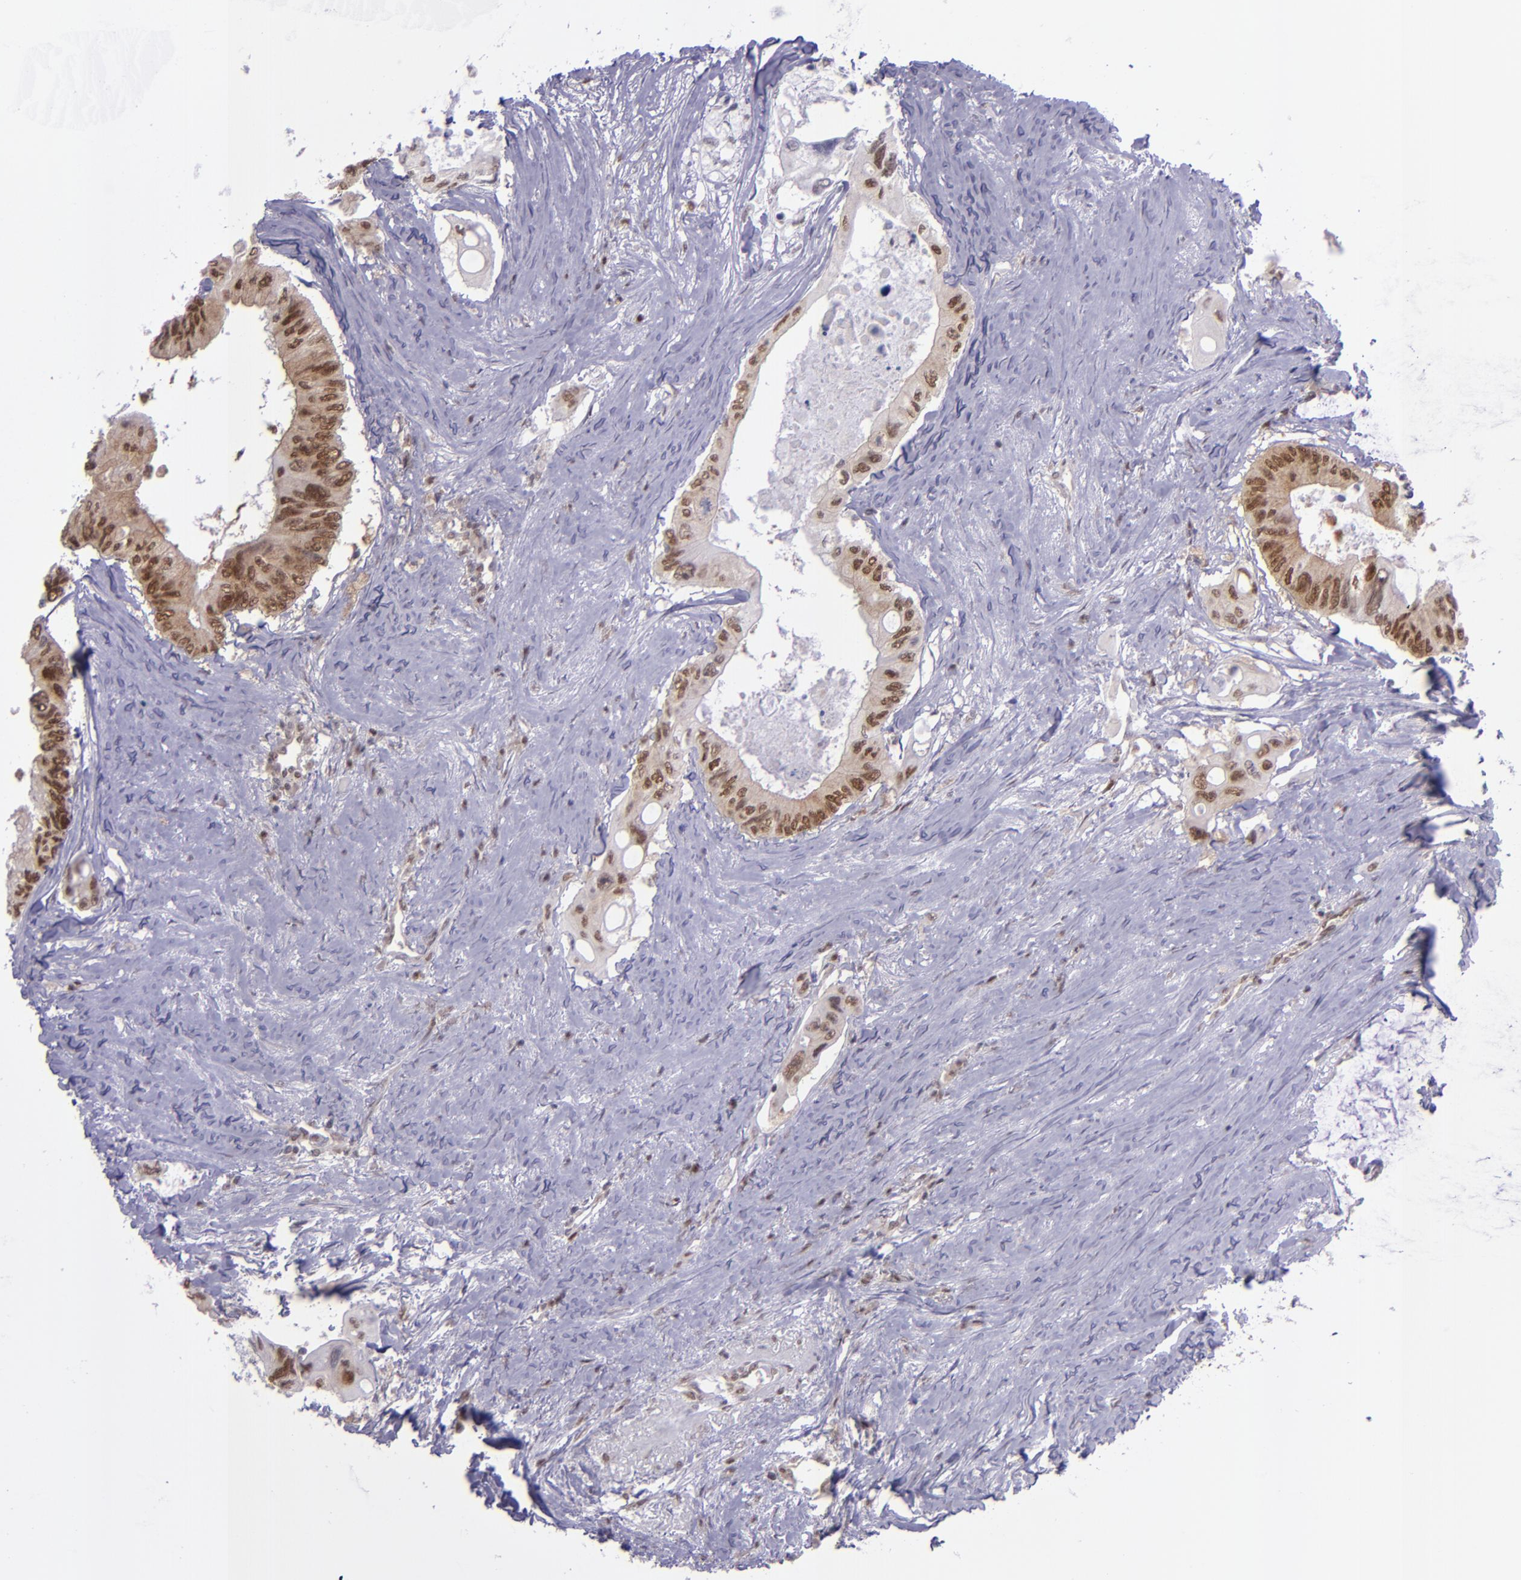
{"staining": {"intensity": "moderate", "quantity": ">75%", "location": "cytoplasmic/membranous,nuclear"}, "tissue": "colorectal cancer", "cell_type": "Tumor cells", "image_type": "cancer", "snomed": [{"axis": "morphology", "description": "Adenocarcinoma, NOS"}, {"axis": "topography", "description": "Colon"}], "caption": "About >75% of tumor cells in colorectal cancer (adenocarcinoma) reveal moderate cytoplasmic/membranous and nuclear protein staining as visualized by brown immunohistochemical staining.", "gene": "BAG1", "patient": {"sex": "male", "age": 65}}